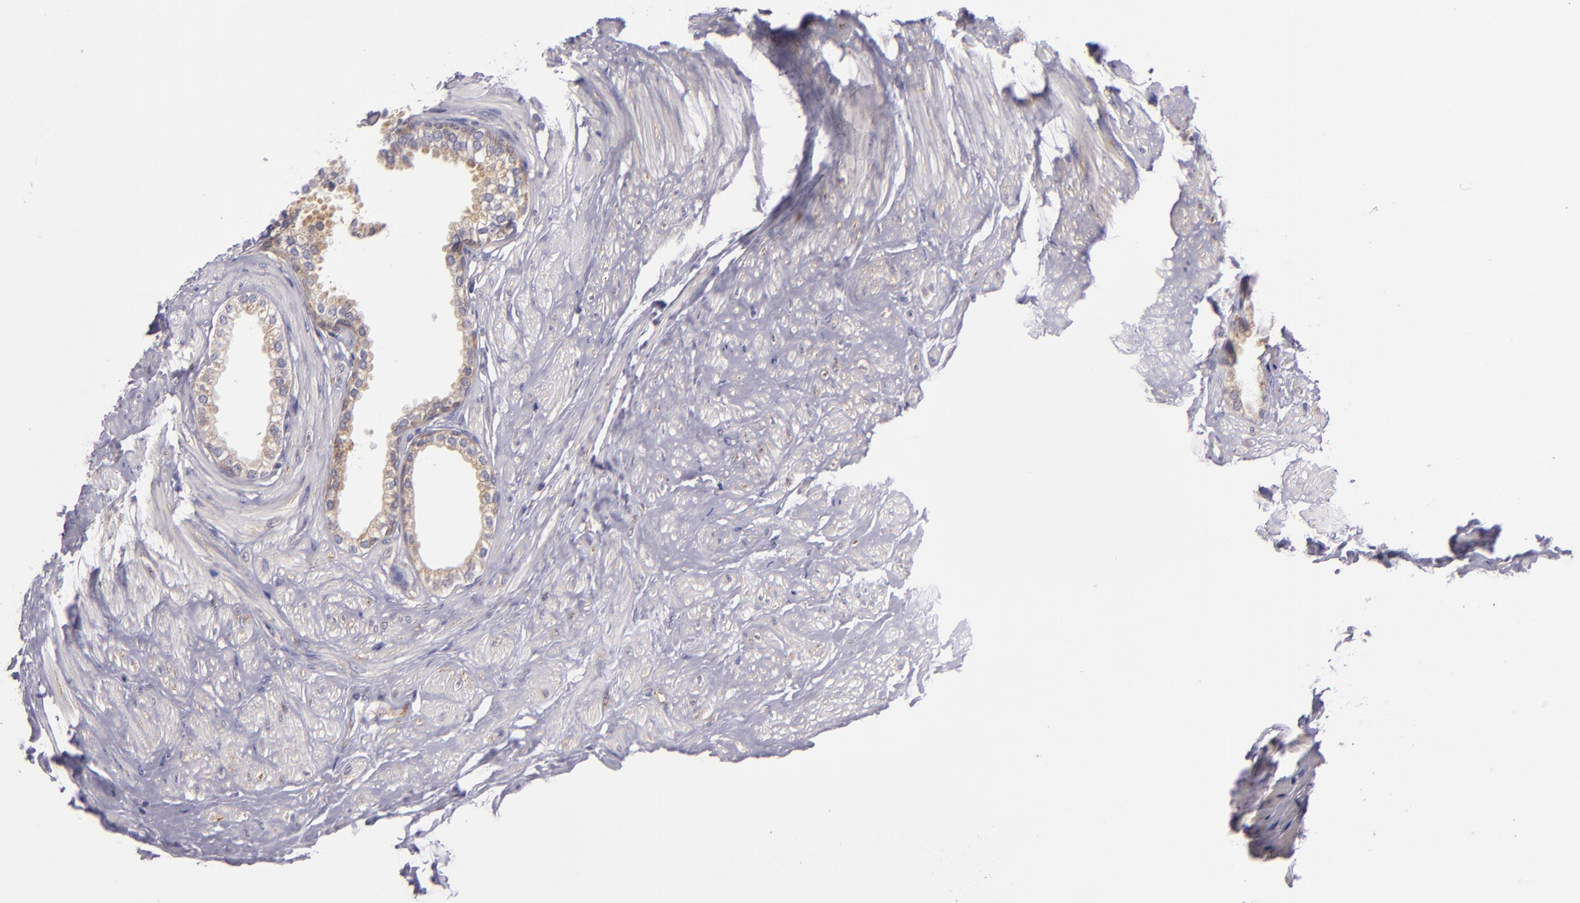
{"staining": {"intensity": "moderate", "quantity": "25%-75%", "location": "cytoplasmic/membranous"}, "tissue": "prostate", "cell_type": "Glandular cells", "image_type": "normal", "snomed": [{"axis": "morphology", "description": "Normal tissue, NOS"}, {"axis": "topography", "description": "Prostate"}], "caption": "Unremarkable prostate demonstrates moderate cytoplasmic/membranous expression in about 25%-75% of glandular cells, visualized by immunohistochemistry.", "gene": "UPF3B", "patient": {"sex": "male", "age": 64}}